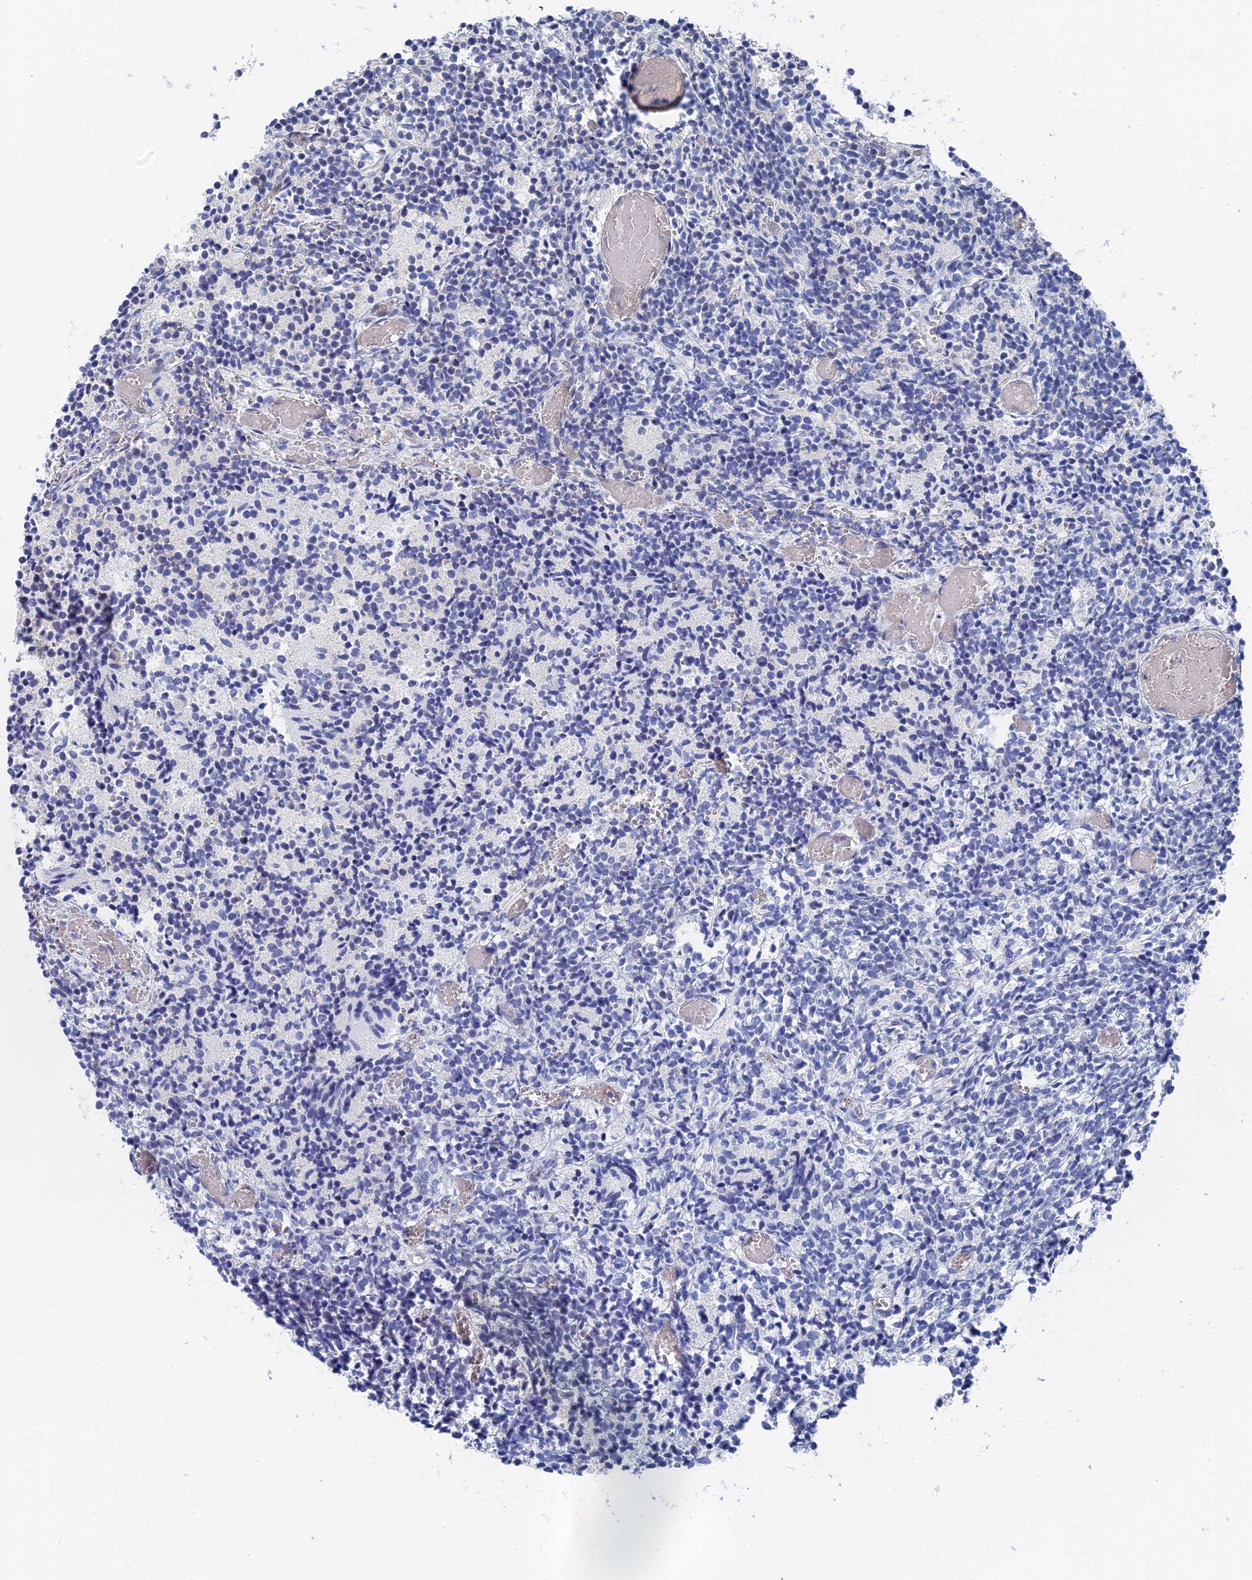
{"staining": {"intensity": "negative", "quantity": "none", "location": "none"}, "tissue": "glioma", "cell_type": "Tumor cells", "image_type": "cancer", "snomed": [{"axis": "morphology", "description": "Glioma, malignant, Low grade"}, {"axis": "topography", "description": "Brain"}], "caption": "High magnification brightfield microscopy of glioma stained with DAB (brown) and counterstained with hematoxylin (blue): tumor cells show no significant positivity.", "gene": "MTHFSD", "patient": {"sex": "female", "age": 1}}